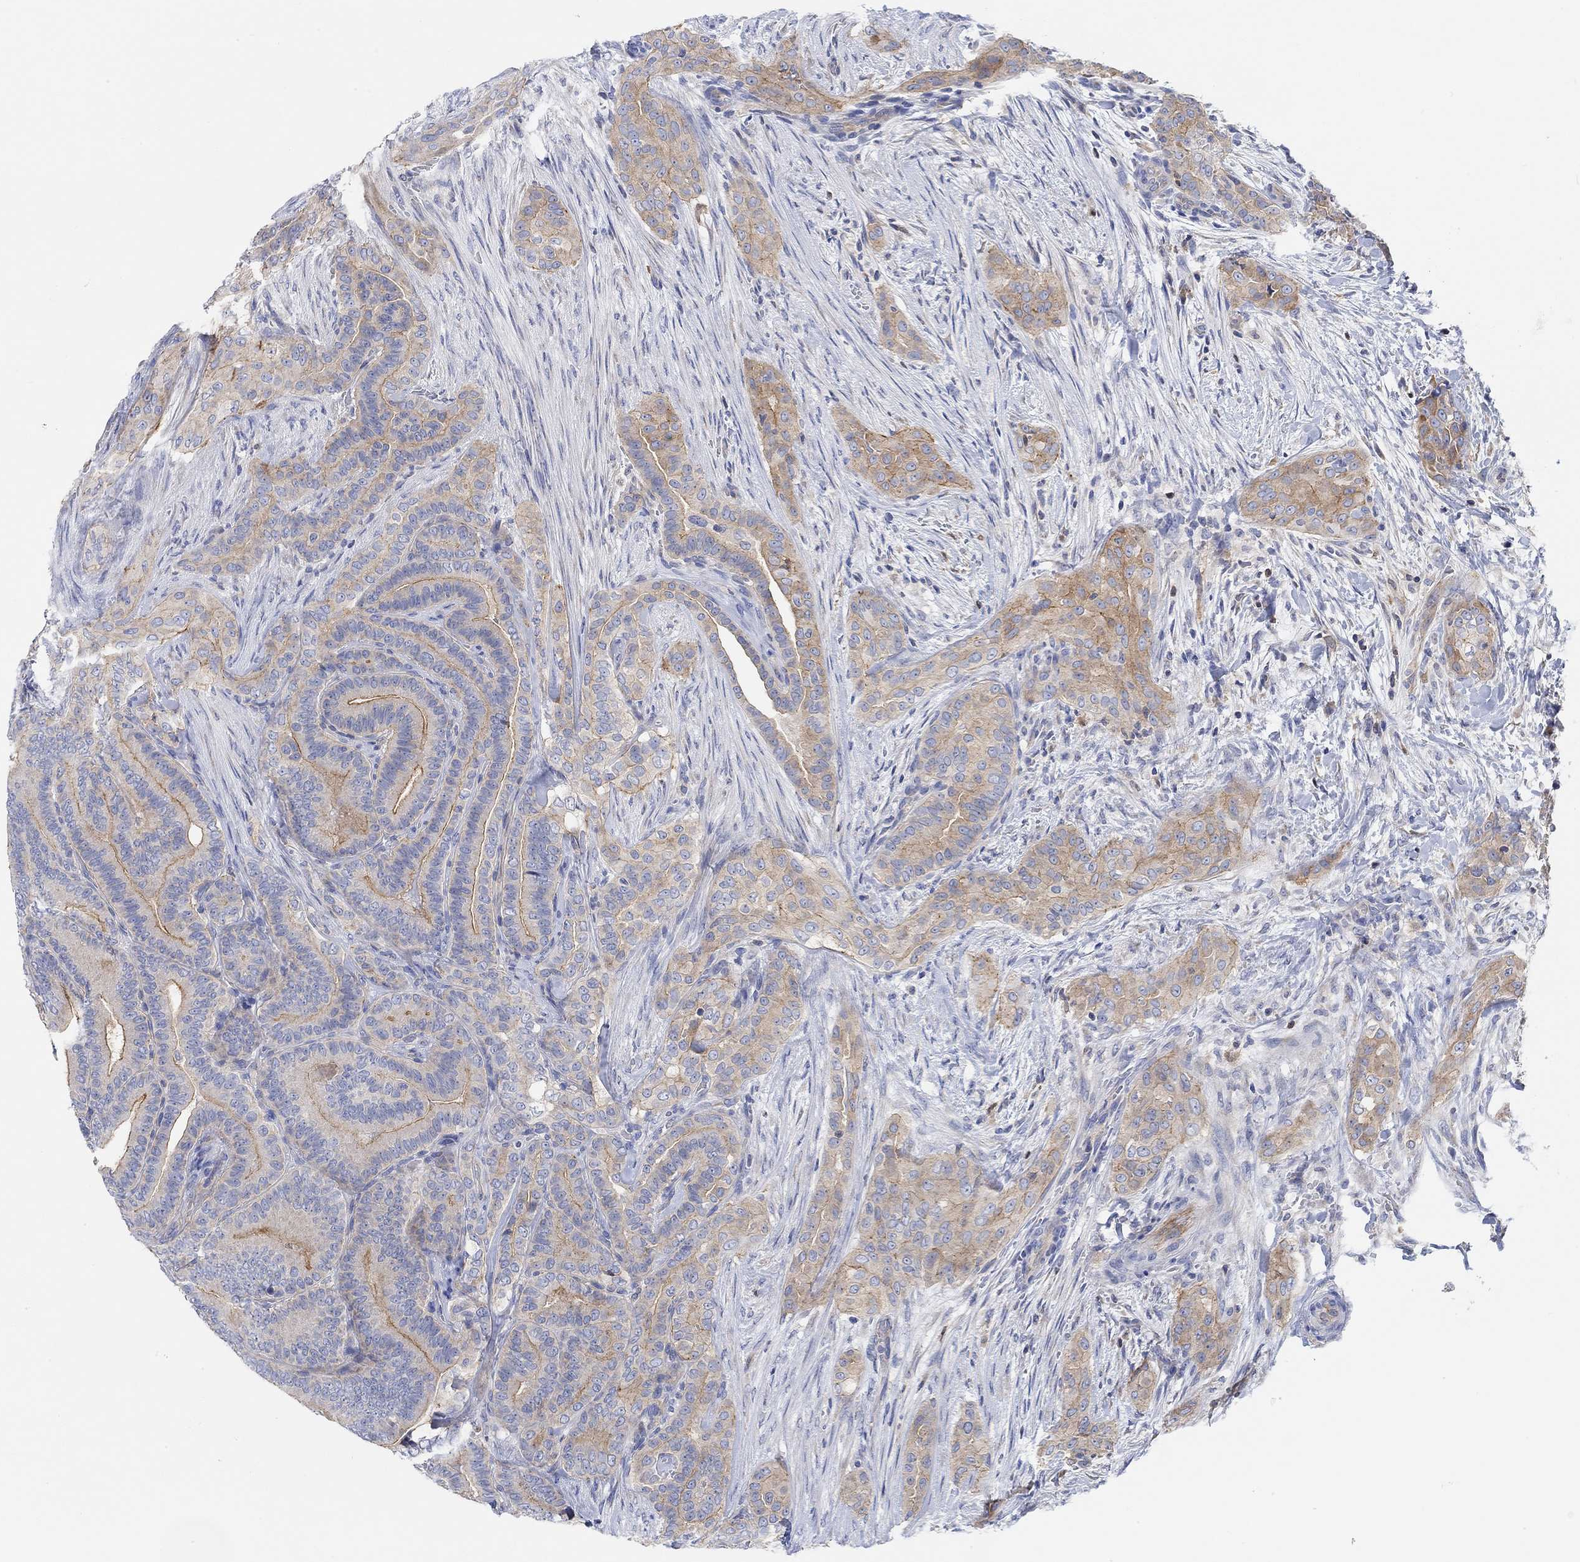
{"staining": {"intensity": "moderate", "quantity": "<25%", "location": "cytoplasmic/membranous"}, "tissue": "thyroid cancer", "cell_type": "Tumor cells", "image_type": "cancer", "snomed": [{"axis": "morphology", "description": "Papillary adenocarcinoma, NOS"}, {"axis": "topography", "description": "Thyroid gland"}], "caption": "Thyroid cancer stained with a protein marker reveals moderate staining in tumor cells.", "gene": "RGS1", "patient": {"sex": "male", "age": 61}}